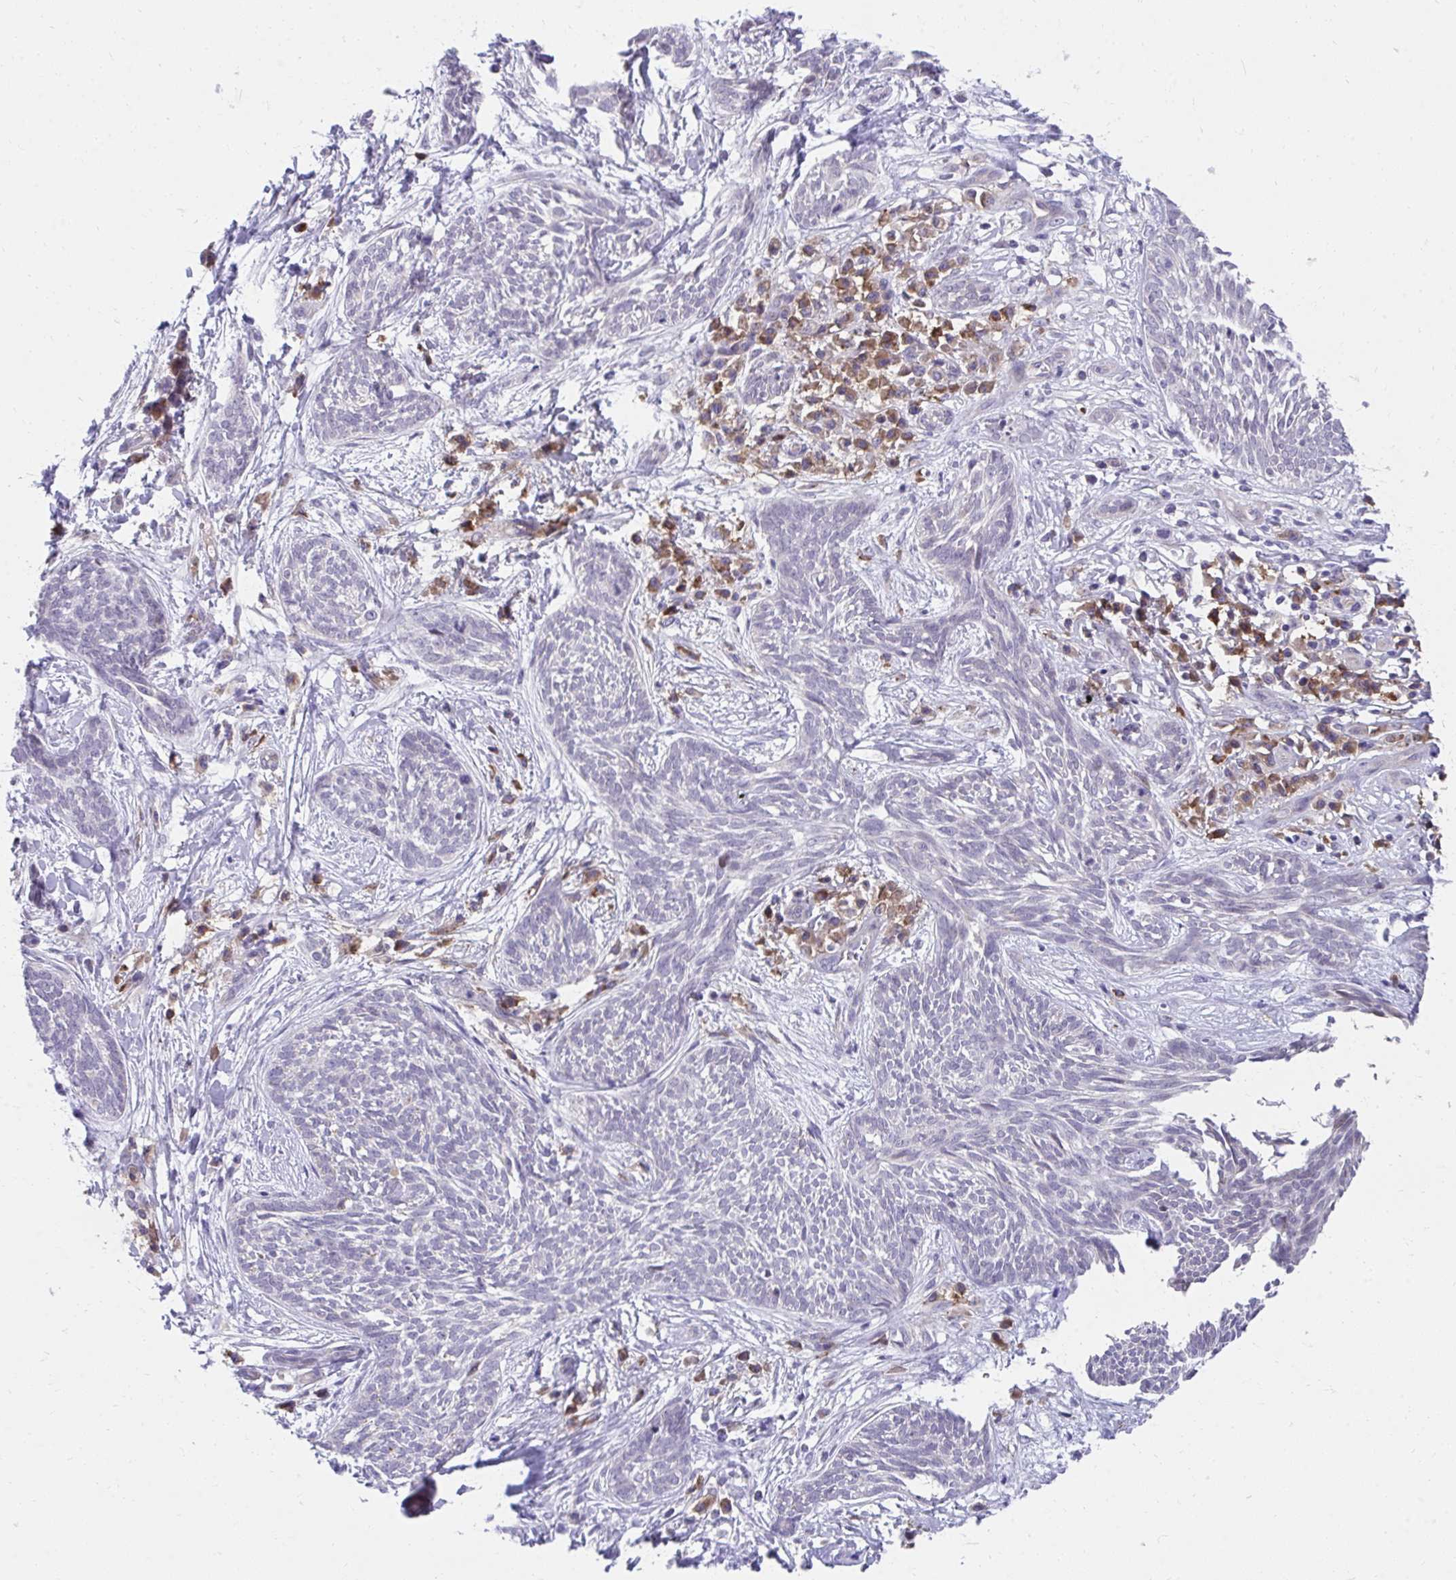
{"staining": {"intensity": "negative", "quantity": "none", "location": "none"}, "tissue": "skin cancer", "cell_type": "Tumor cells", "image_type": "cancer", "snomed": [{"axis": "morphology", "description": "Basal cell carcinoma"}, {"axis": "topography", "description": "Skin"}, {"axis": "topography", "description": "Skin, foot"}], "caption": "Immunohistochemical staining of basal cell carcinoma (skin) displays no significant positivity in tumor cells. (DAB immunohistochemistry with hematoxylin counter stain).", "gene": "SLAMF7", "patient": {"sex": "female", "age": 86}}